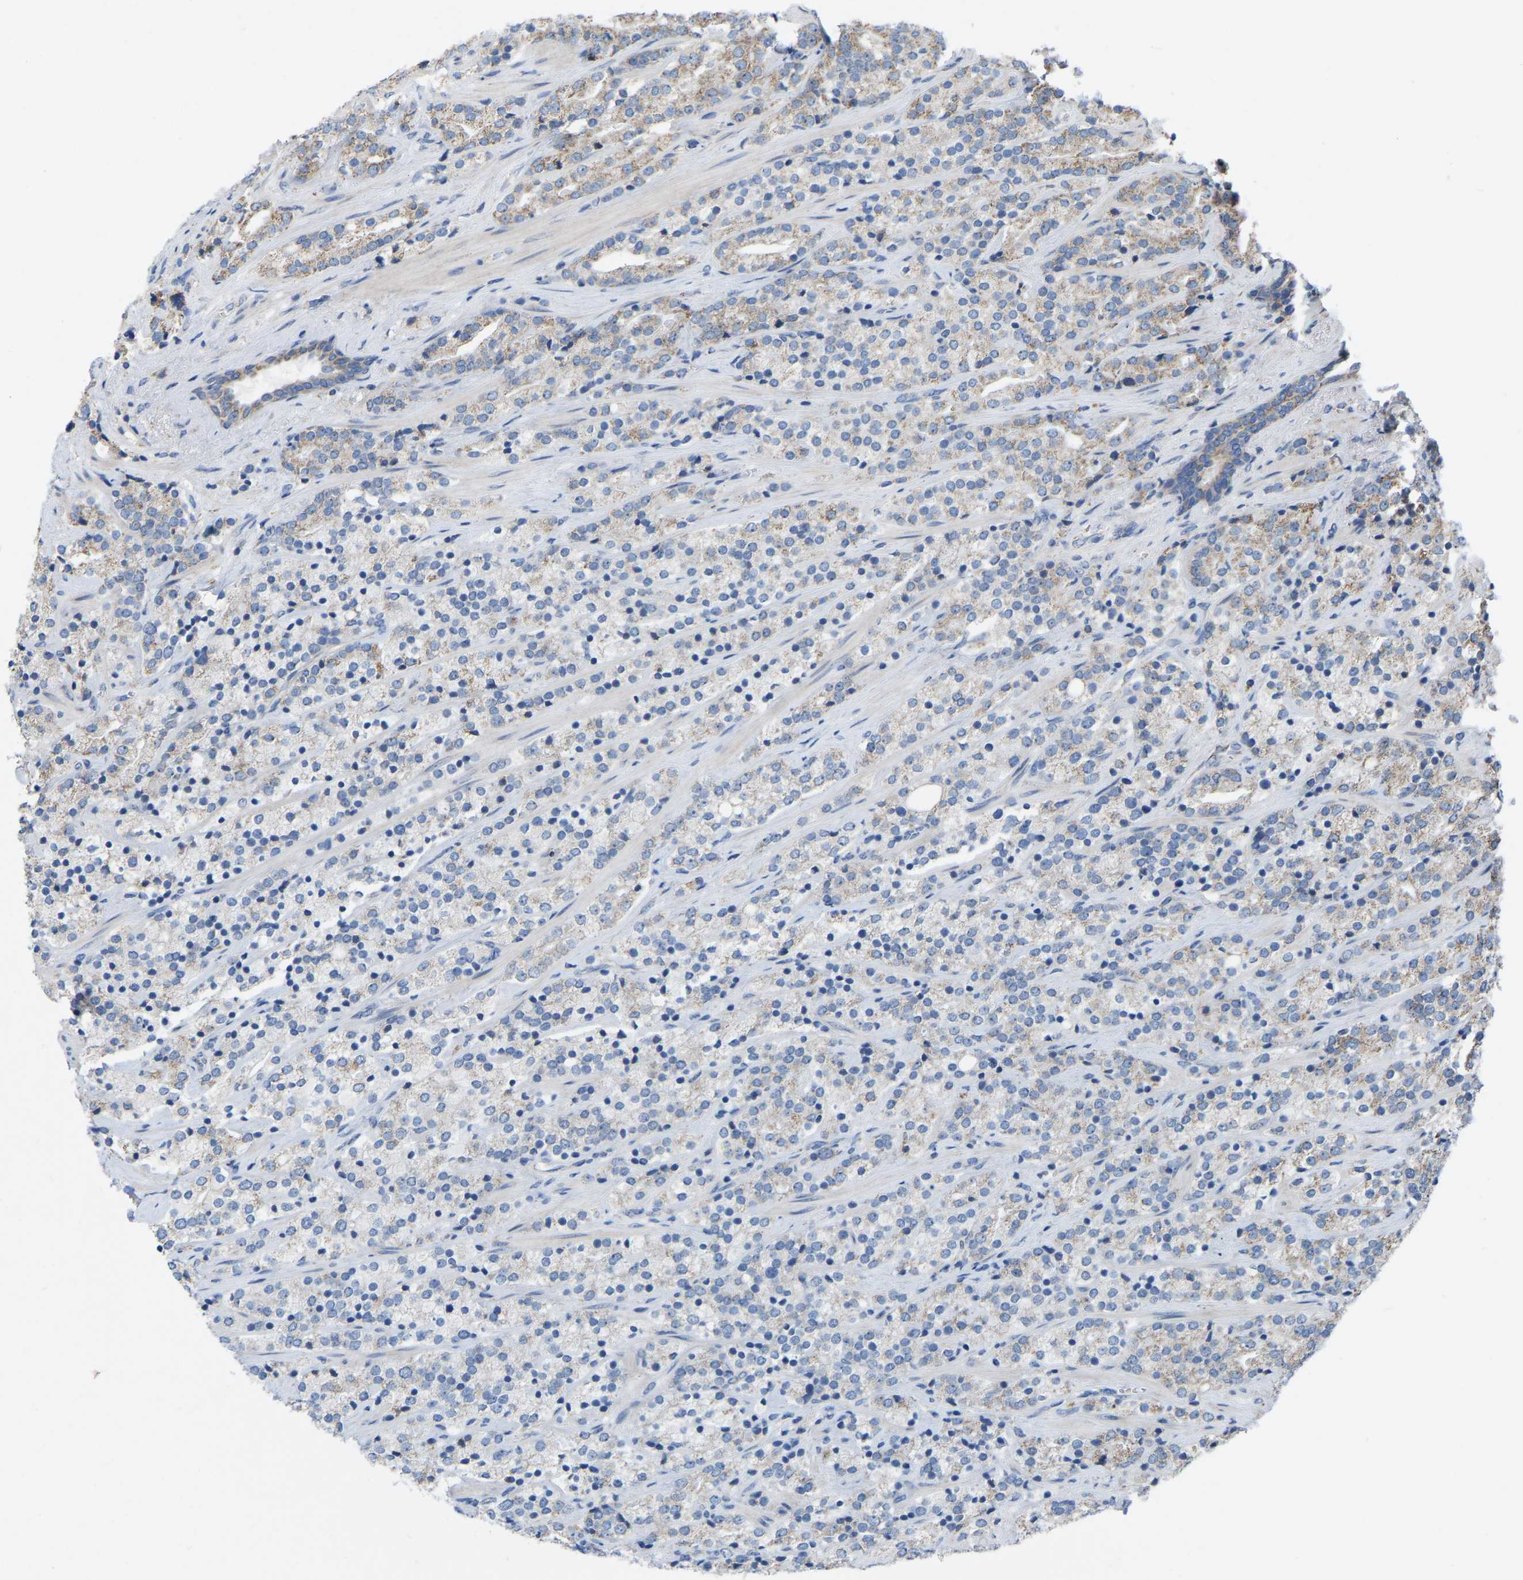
{"staining": {"intensity": "moderate", "quantity": "<25%", "location": "cytoplasmic/membranous"}, "tissue": "prostate cancer", "cell_type": "Tumor cells", "image_type": "cancer", "snomed": [{"axis": "morphology", "description": "Adenocarcinoma, High grade"}, {"axis": "topography", "description": "Prostate"}], "caption": "Human prostate high-grade adenocarcinoma stained with a protein marker exhibits moderate staining in tumor cells.", "gene": "BCL10", "patient": {"sex": "male", "age": 71}}